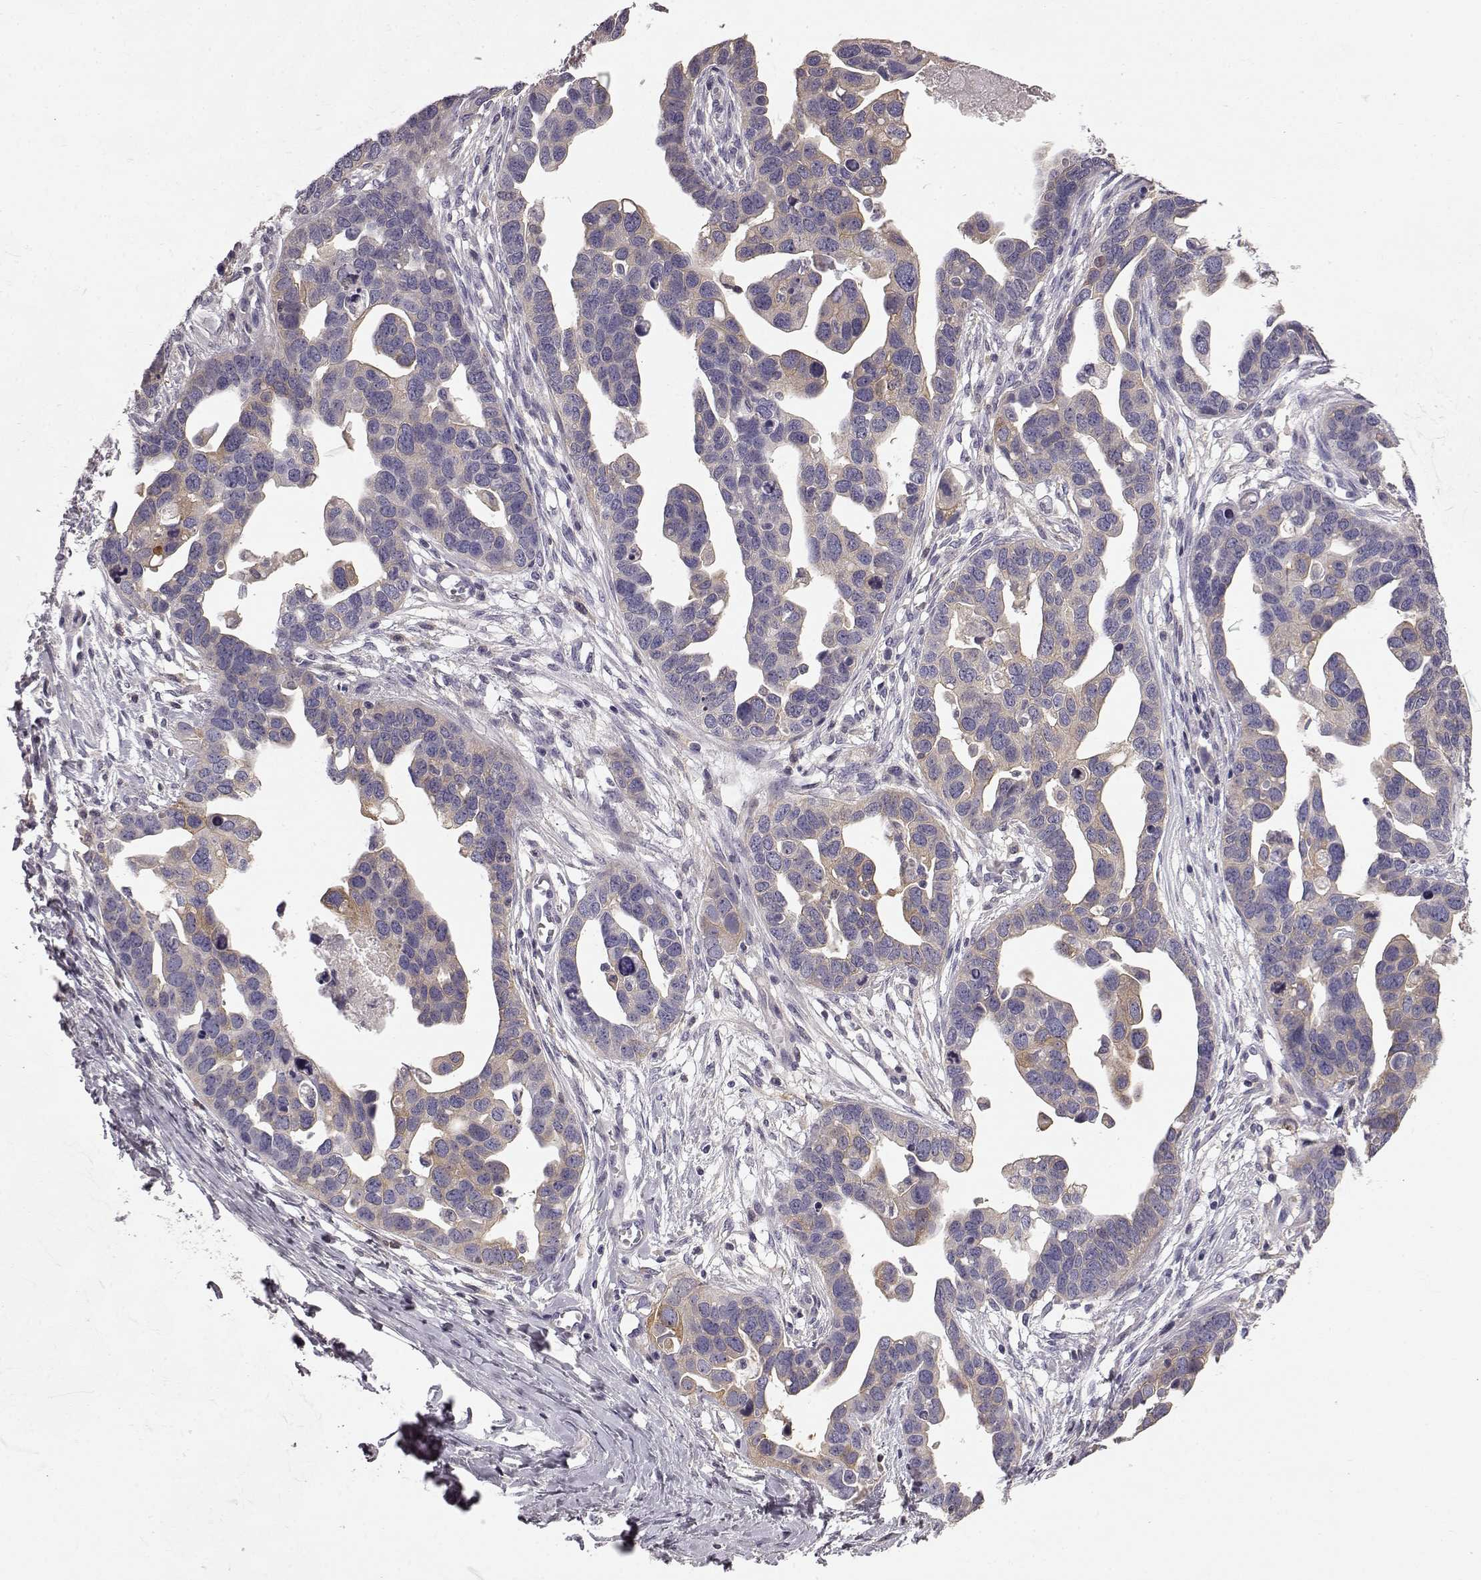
{"staining": {"intensity": "negative", "quantity": "none", "location": "none"}, "tissue": "ovarian cancer", "cell_type": "Tumor cells", "image_type": "cancer", "snomed": [{"axis": "morphology", "description": "Cystadenocarcinoma, serous, NOS"}, {"axis": "topography", "description": "Ovary"}], "caption": "Tumor cells show no significant protein positivity in ovarian serous cystadenocarcinoma.", "gene": "KRT85", "patient": {"sex": "female", "age": 54}}